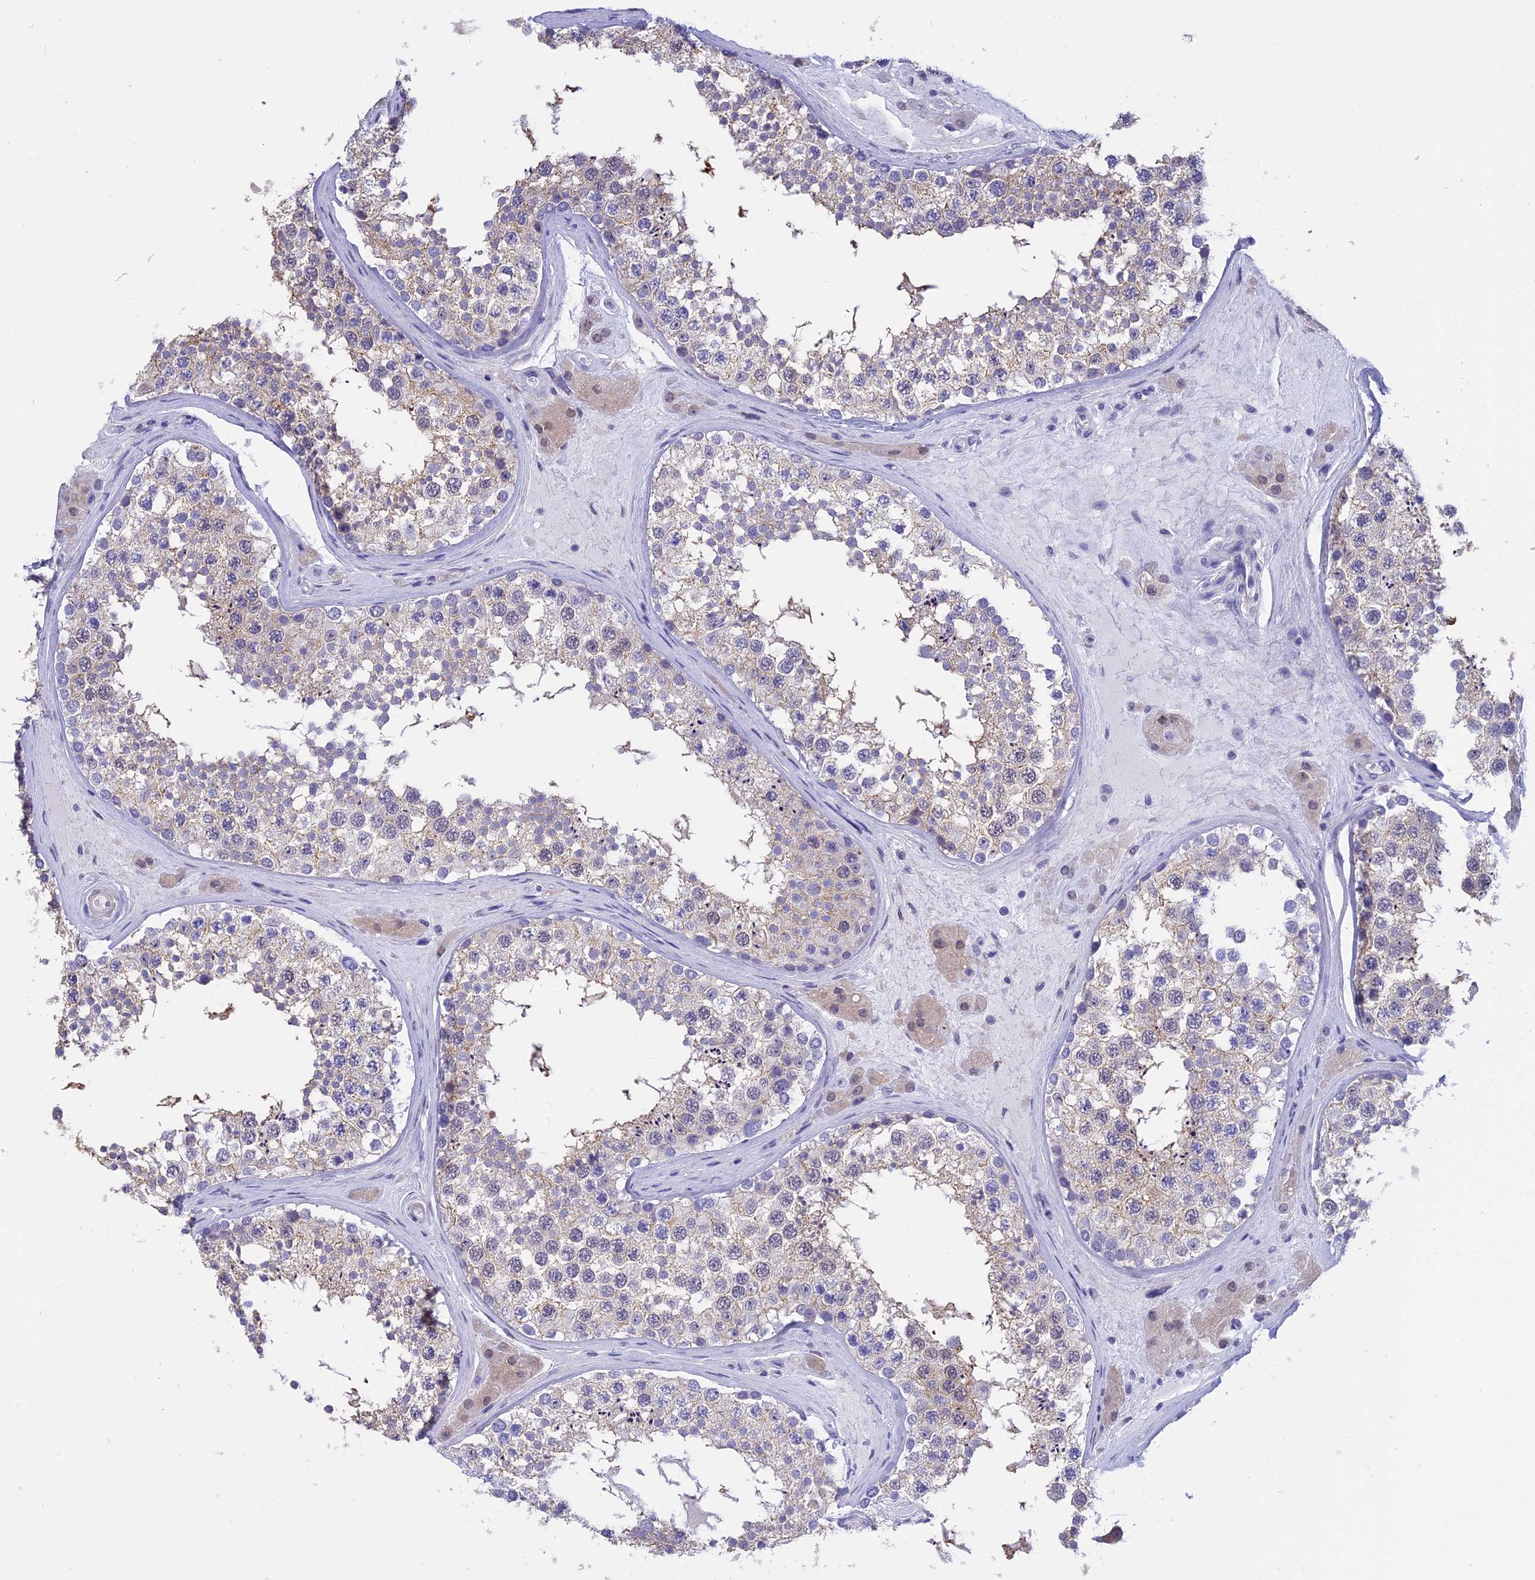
{"staining": {"intensity": "weak", "quantity": "<25%", "location": "cytoplasmic/membranous"}, "tissue": "testis", "cell_type": "Cells in seminiferous ducts", "image_type": "normal", "snomed": [{"axis": "morphology", "description": "Normal tissue, NOS"}, {"axis": "topography", "description": "Testis"}], "caption": "IHC photomicrograph of normal human testis stained for a protein (brown), which displays no positivity in cells in seminiferous ducts.", "gene": "STUB1", "patient": {"sex": "male", "age": 46}}